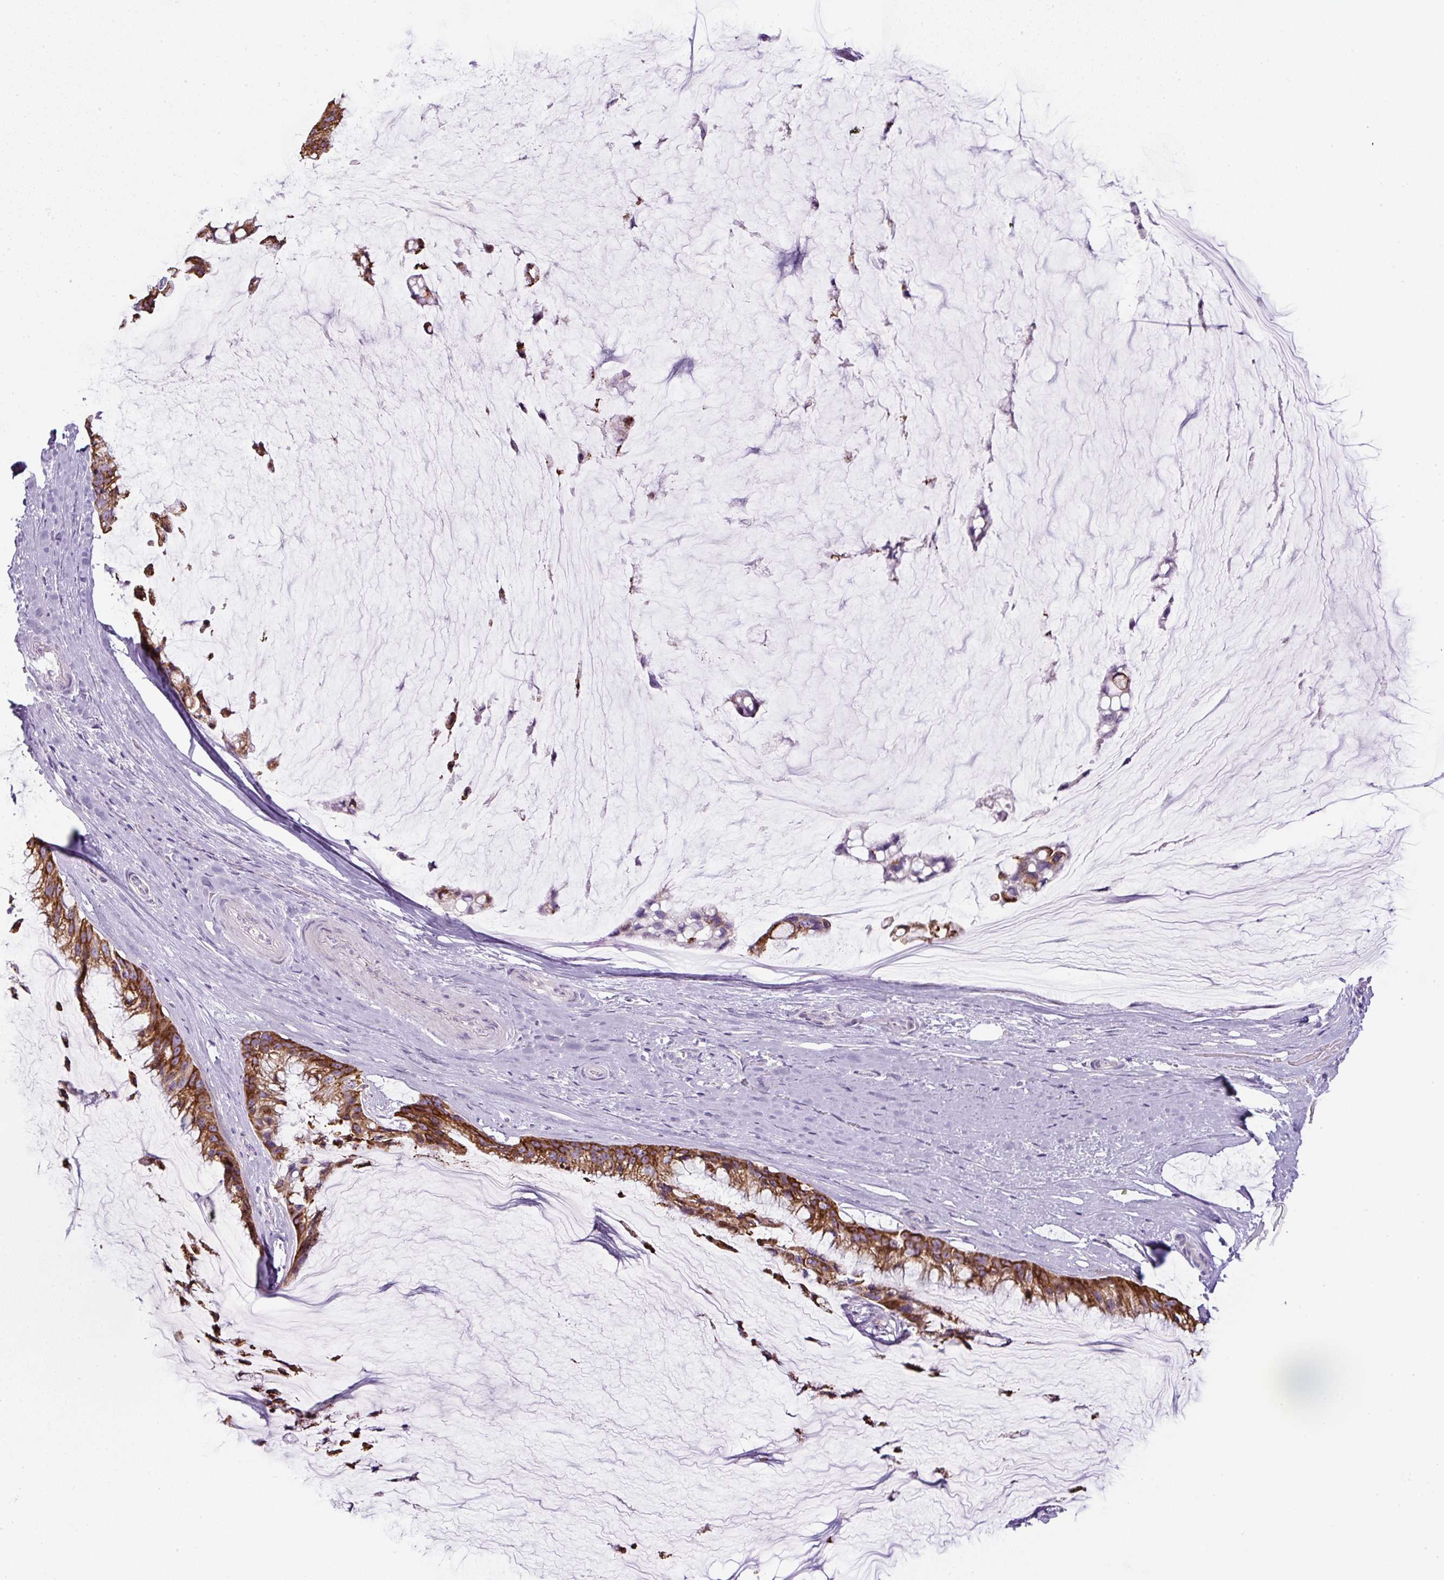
{"staining": {"intensity": "strong", "quantity": ">75%", "location": "cytoplasmic/membranous"}, "tissue": "ovarian cancer", "cell_type": "Tumor cells", "image_type": "cancer", "snomed": [{"axis": "morphology", "description": "Cystadenocarcinoma, mucinous, NOS"}, {"axis": "topography", "description": "Ovary"}], "caption": "This micrograph demonstrates immunohistochemistry staining of ovarian mucinous cystadenocarcinoma, with high strong cytoplasmic/membranous positivity in about >75% of tumor cells.", "gene": "FGFBP3", "patient": {"sex": "female", "age": 39}}